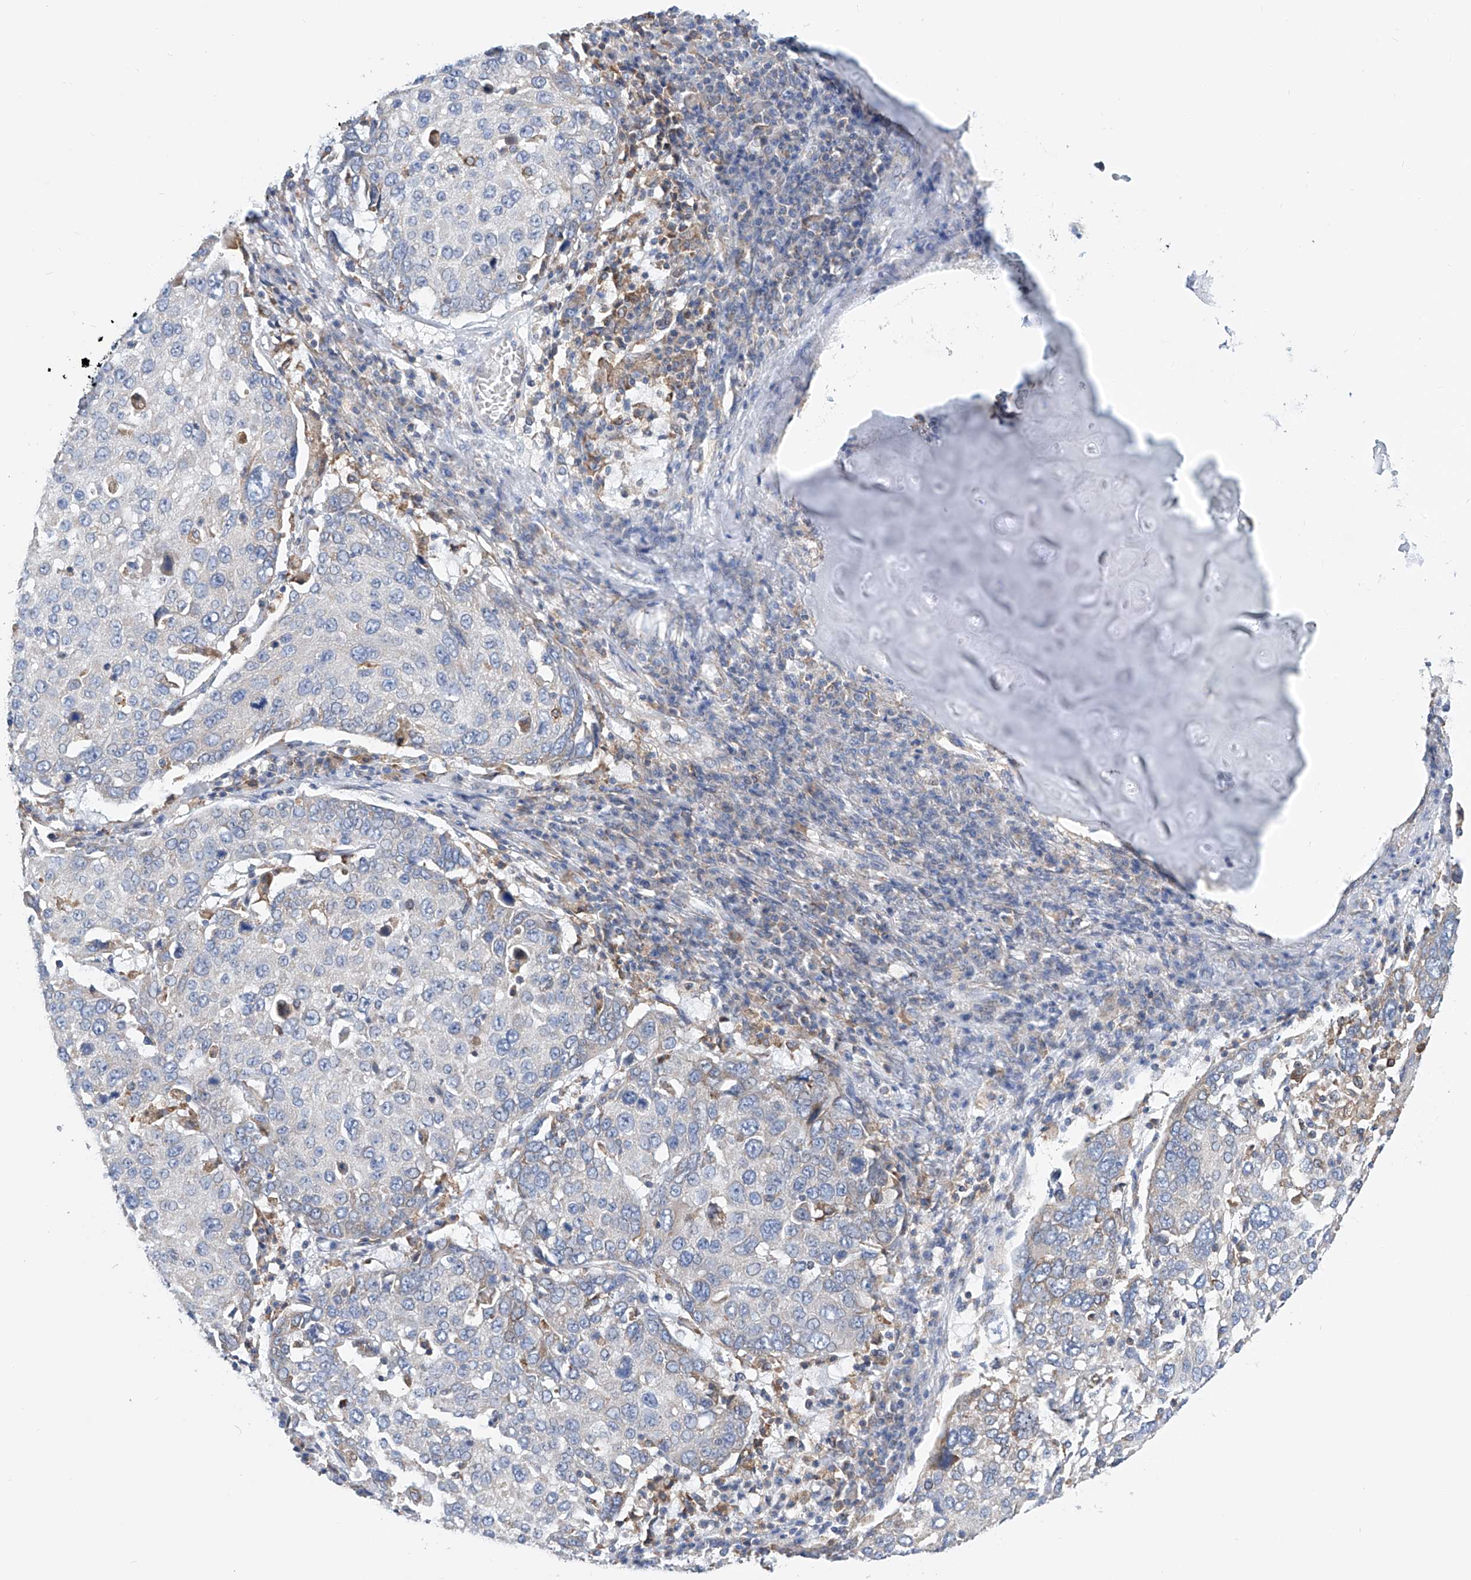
{"staining": {"intensity": "negative", "quantity": "none", "location": "none"}, "tissue": "lung cancer", "cell_type": "Tumor cells", "image_type": "cancer", "snomed": [{"axis": "morphology", "description": "Squamous cell carcinoma, NOS"}, {"axis": "topography", "description": "Lung"}], "caption": "This photomicrograph is of lung squamous cell carcinoma stained with IHC to label a protein in brown with the nuclei are counter-stained blue. There is no expression in tumor cells.", "gene": "MAD2L1", "patient": {"sex": "male", "age": 65}}